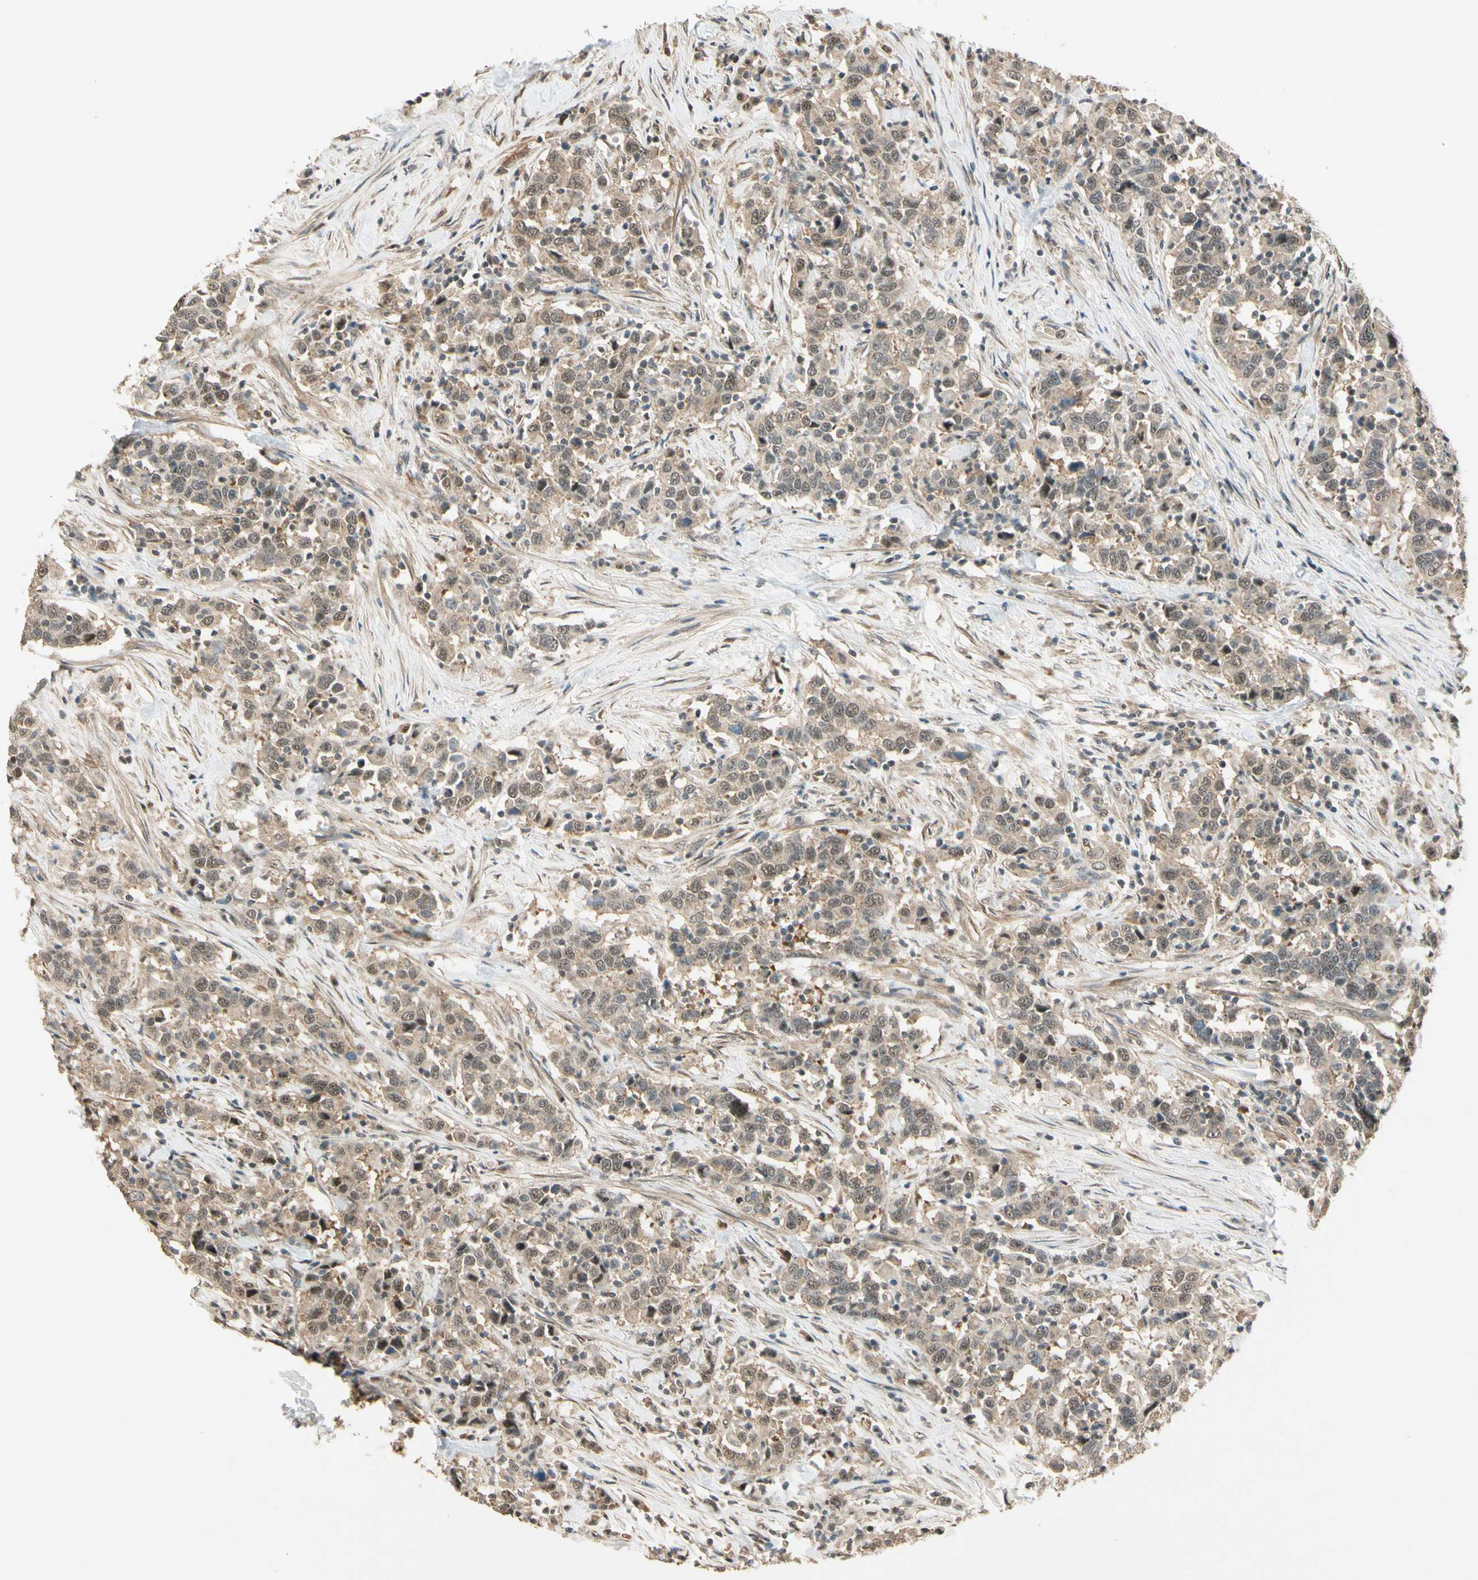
{"staining": {"intensity": "moderate", "quantity": "25%-75%", "location": "cytoplasmic/membranous,nuclear"}, "tissue": "urothelial cancer", "cell_type": "Tumor cells", "image_type": "cancer", "snomed": [{"axis": "morphology", "description": "Urothelial carcinoma, High grade"}, {"axis": "topography", "description": "Urinary bladder"}], "caption": "A micrograph of urothelial cancer stained for a protein reveals moderate cytoplasmic/membranous and nuclear brown staining in tumor cells.", "gene": "MCPH1", "patient": {"sex": "male", "age": 61}}